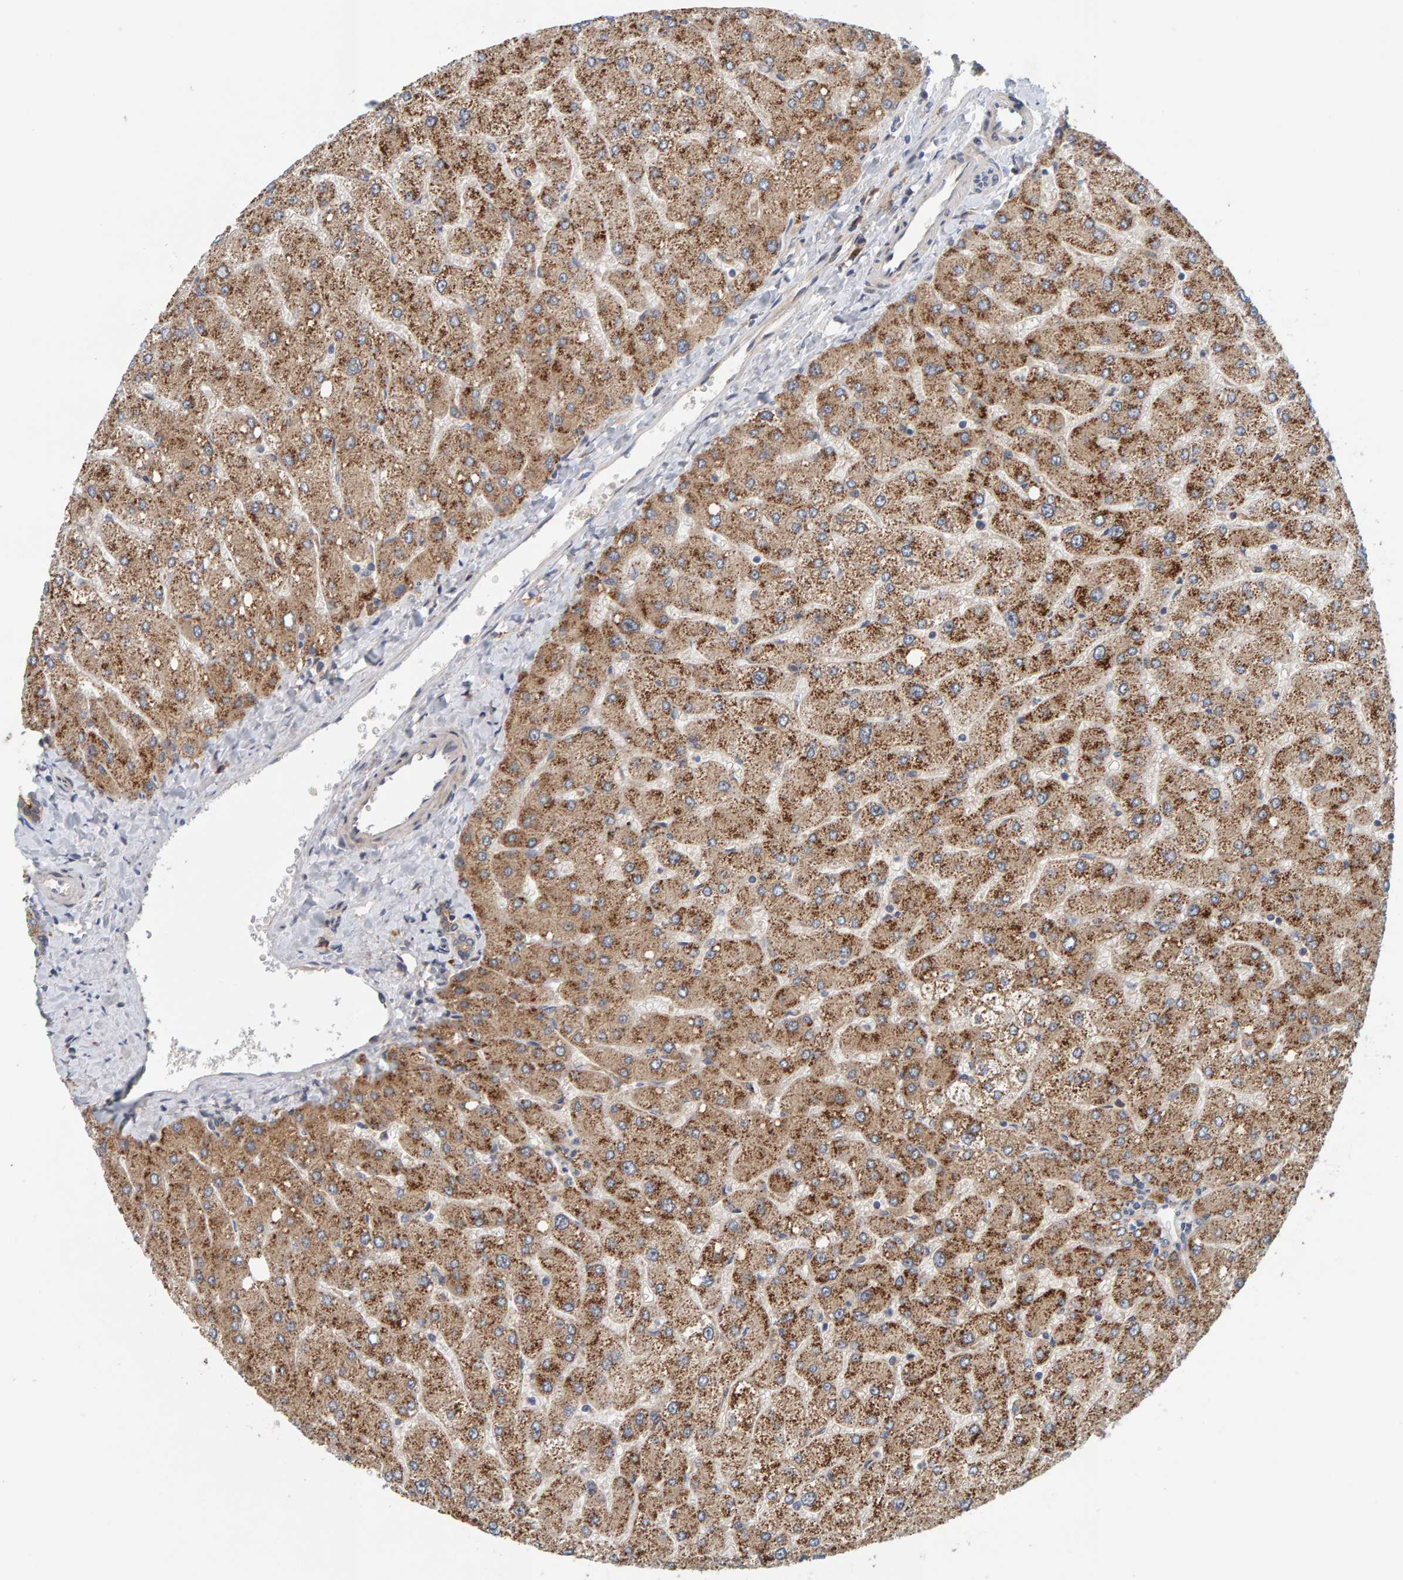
{"staining": {"intensity": "moderate", "quantity": "25%-75%", "location": "cytoplasmic/membranous"}, "tissue": "liver", "cell_type": "Cholangiocytes", "image_type": "normal", "snomed": [{"axis": "morphology", "description": "Normal tissue, NOS"}, {"axis": "topography", "description": "Liver"}], "caption": "A high-resolution image shows immunohistochemistry staining of benign liver, which displays moderate cytoplasmic/membranous staining in approximately 25%-75% of cholangiocytes. The staining was performed using DAB to visualize the protein expression in brown, while the nuclei were stained in blue with hematoxylin (Magnification: 20x).", "gene": "BAIAP2", "patient": {"sex": "male", "age": 55}}